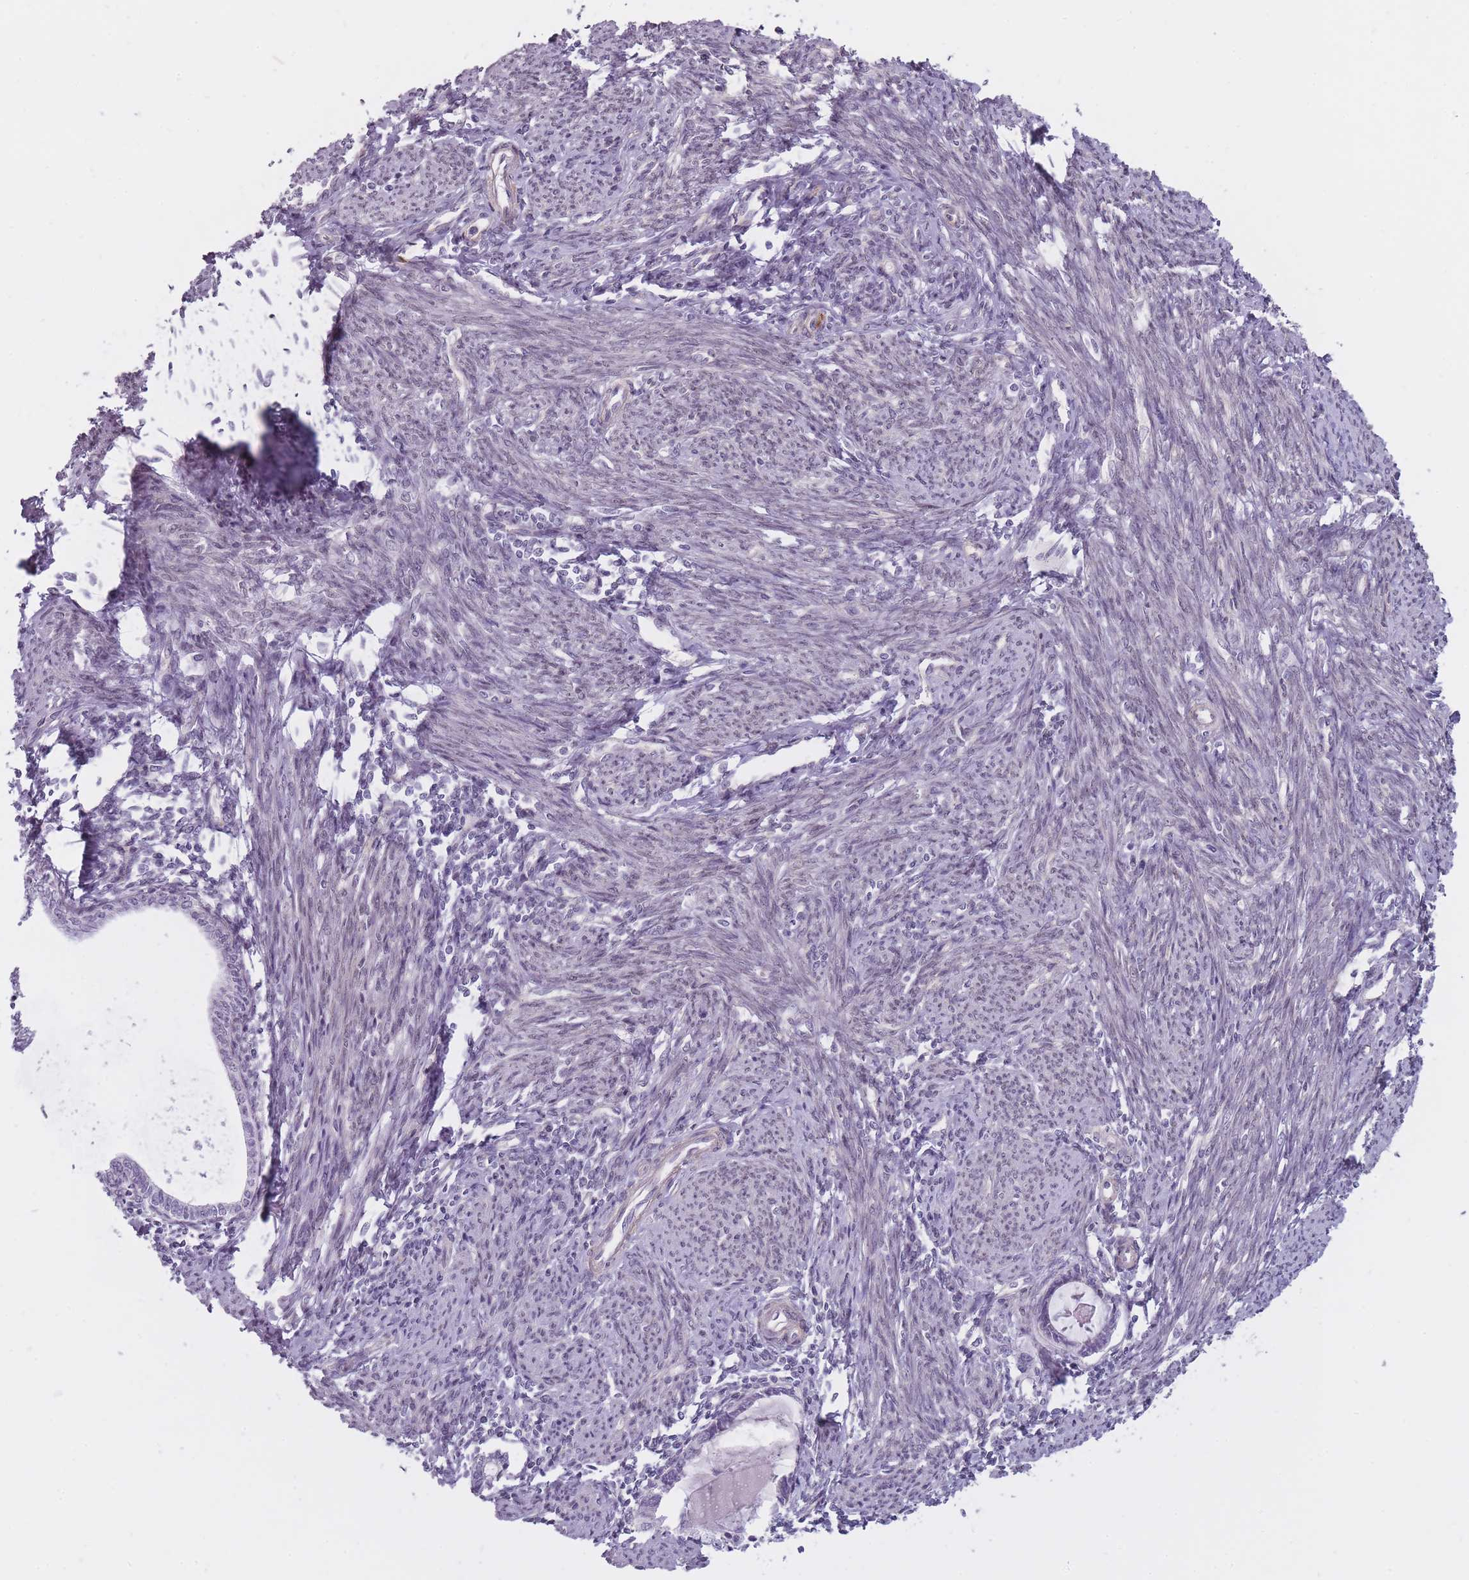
{"staining": {"intensity": "negative", "quantity": "none", "location": "none"}, "tissue": "endometrium", "cell_type": "Cells in endometrial stroma", "image_type": "normal", "snomed": [{"axis": "morphology", "description": "Normal tissue, NOS"}, {"axis": "topography", "description": "Endometrium"}], "caption": "High magnification brightfield microscopy of benign endometrium stained with DAB (3,3'-diaminobenzidine) (brown) and counterstained with hematoxylin (blue): cells in endometrial stroma show no significant staining. (DAB IHC with hematoxylin counter stain).", "gene": "PGRMC2", "patient": {"sex": "female", "age": 63}}